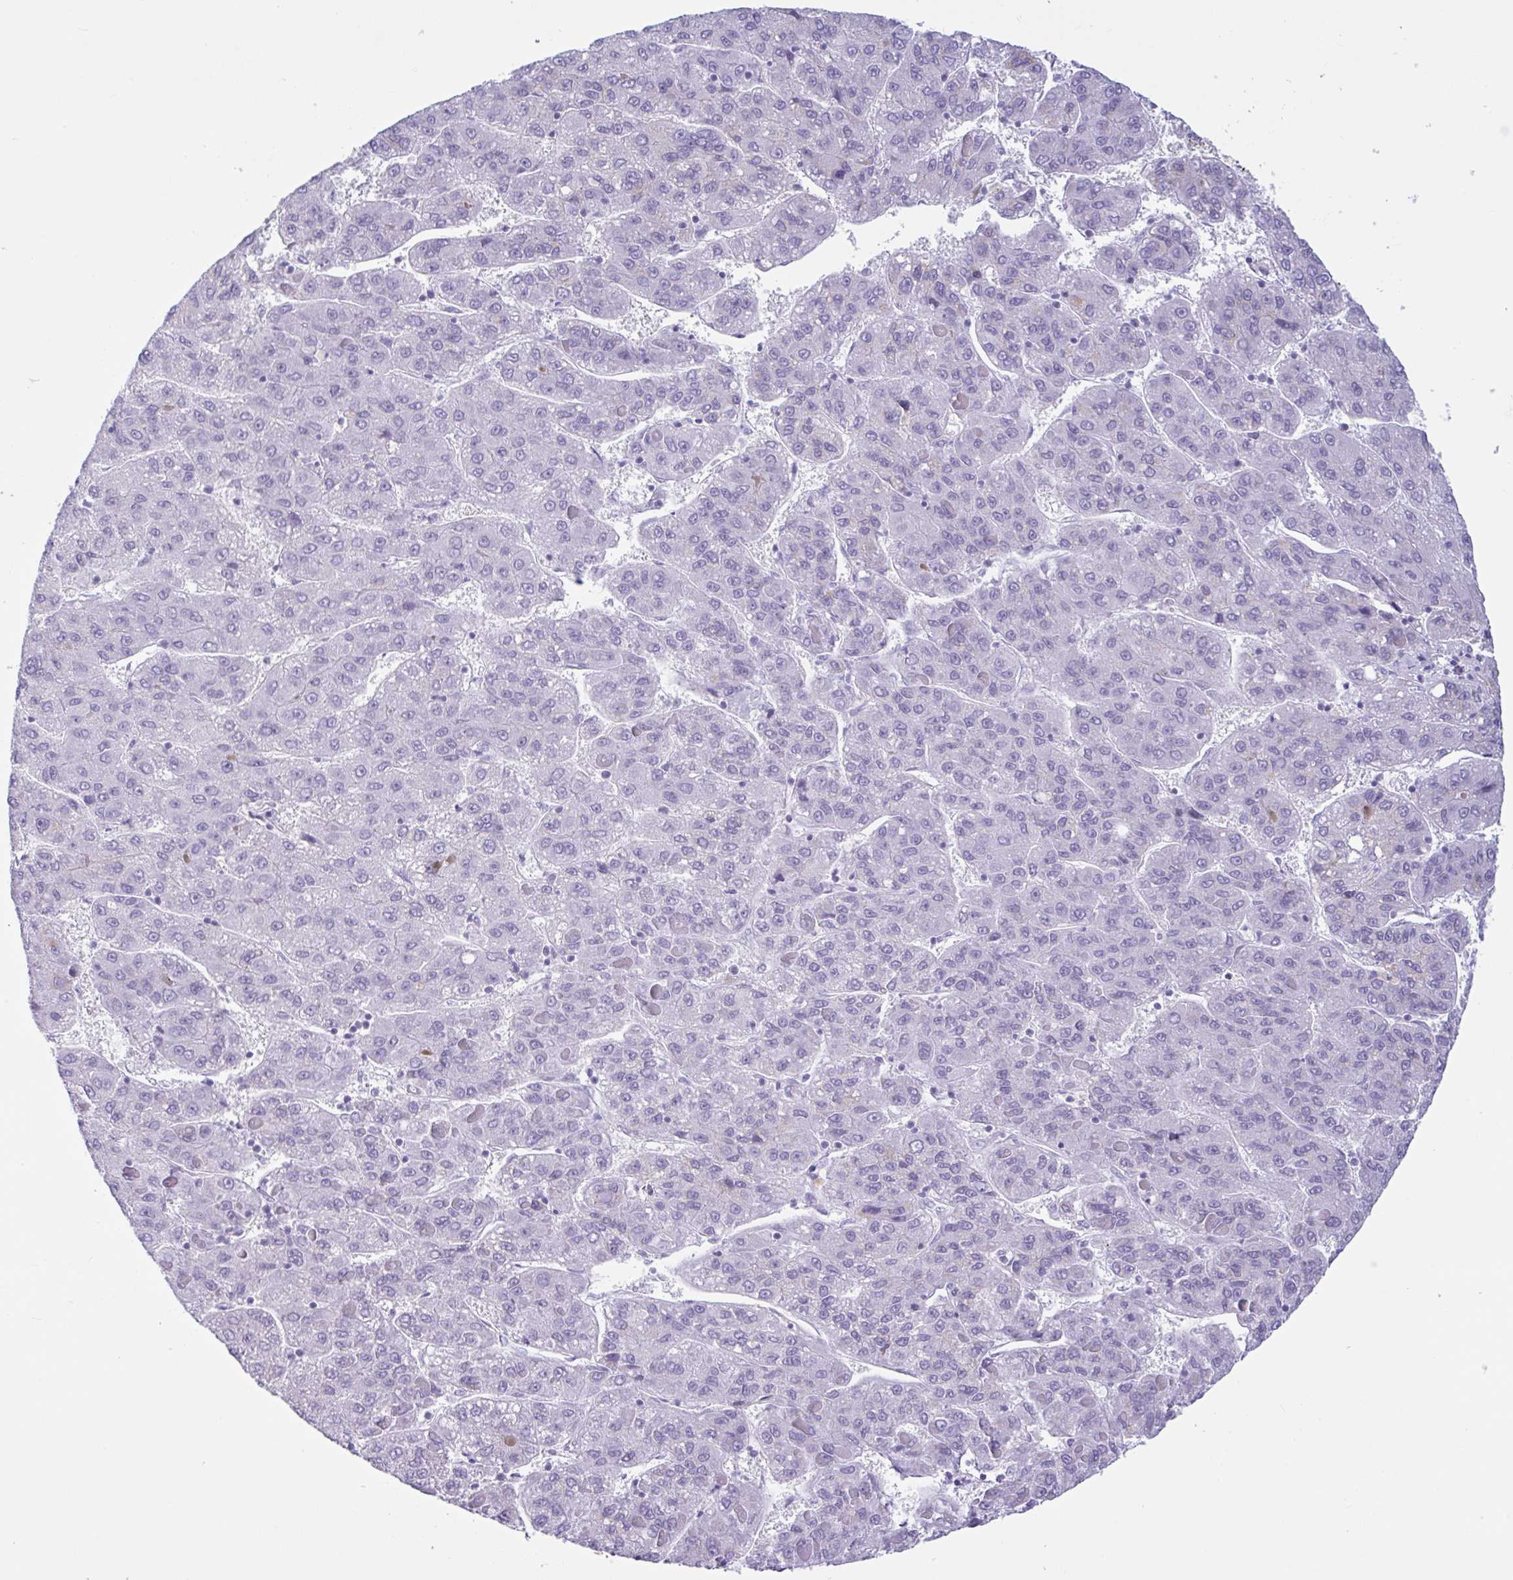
{"staining": {"intensity": "negative", "quantity": "none", "location": "none"}, "tissue": "liver cancer", "cell_type": "Tumor cells", "image_type": "cancer", "snomed": [{"axis": "morphology", "description": "Carcinoma, Hepatocellular, NOS"}, {"axis": "topography", "description": "Liver"}], "caption": "Liver hepatocellular carcinoma was stained to show a protein in brown. There is no significant staining in tumor cells. Brightfield microscopy of immunohistochemistry (IHC) stained with DAB (3,3'-diaminobenzidine) (brown) and hematoxylin (blue), captured at high magnification.", "gene": "CTSE", "patient": {"sex": "female", "age": 82}}